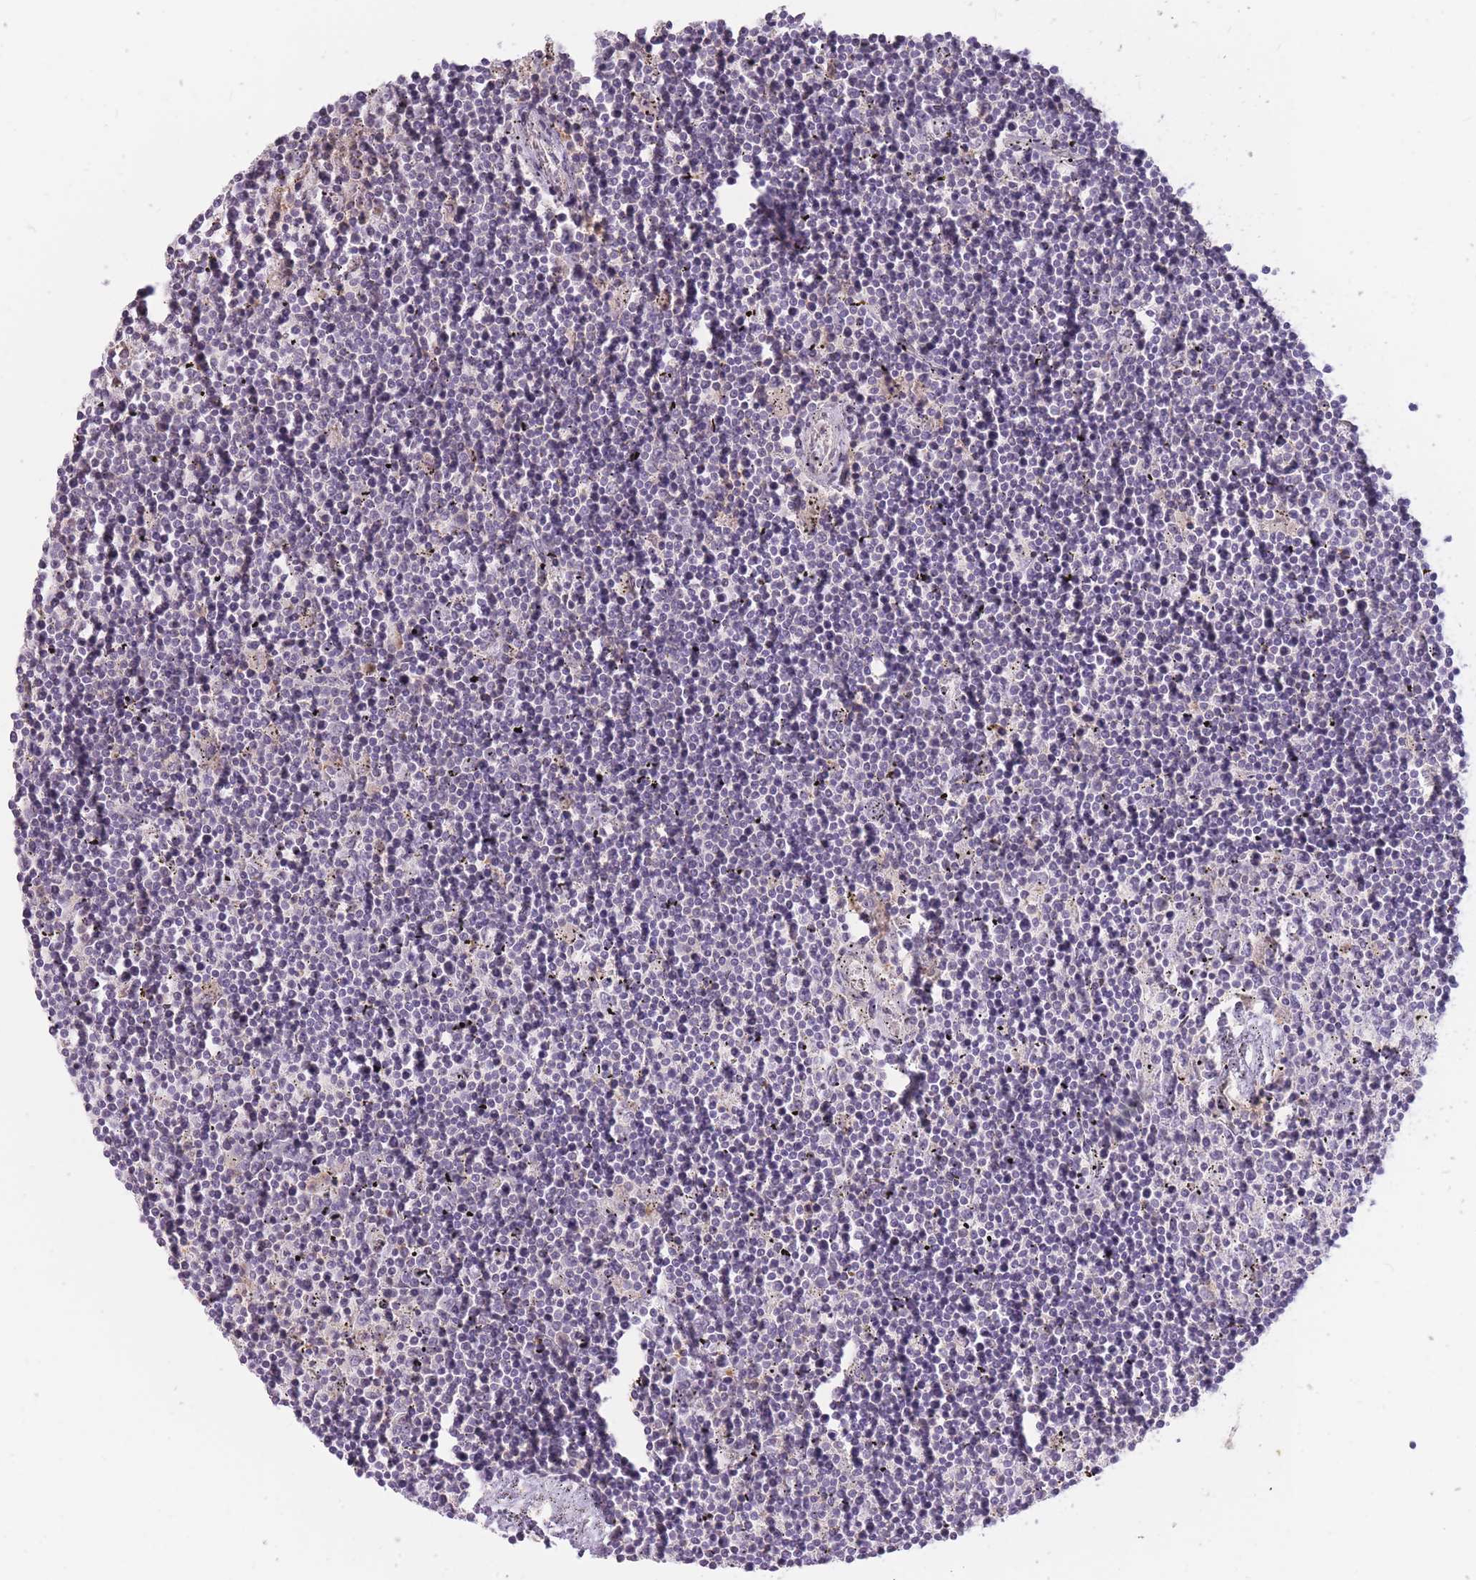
{"staining": {"intensity": "negative", "quantity": "none", "location": "none"}, "tissue": "lymphoma", "cell_type": "Tumor cells", "image_type": "cancer", "snomed": [{"axis": "morphology", "description": "Malignant lymphoma, non-Hodgkin's type, Low grade"}, {"axis": "topography", "description": "Spleen"}], "caption": "IHC of human malignant lymphoma, non-Hodgkin's type (low-grade) reveals no staining in tumor cells.", "gene": "TET3", "patient": {"sex": "male", "age": 76}}